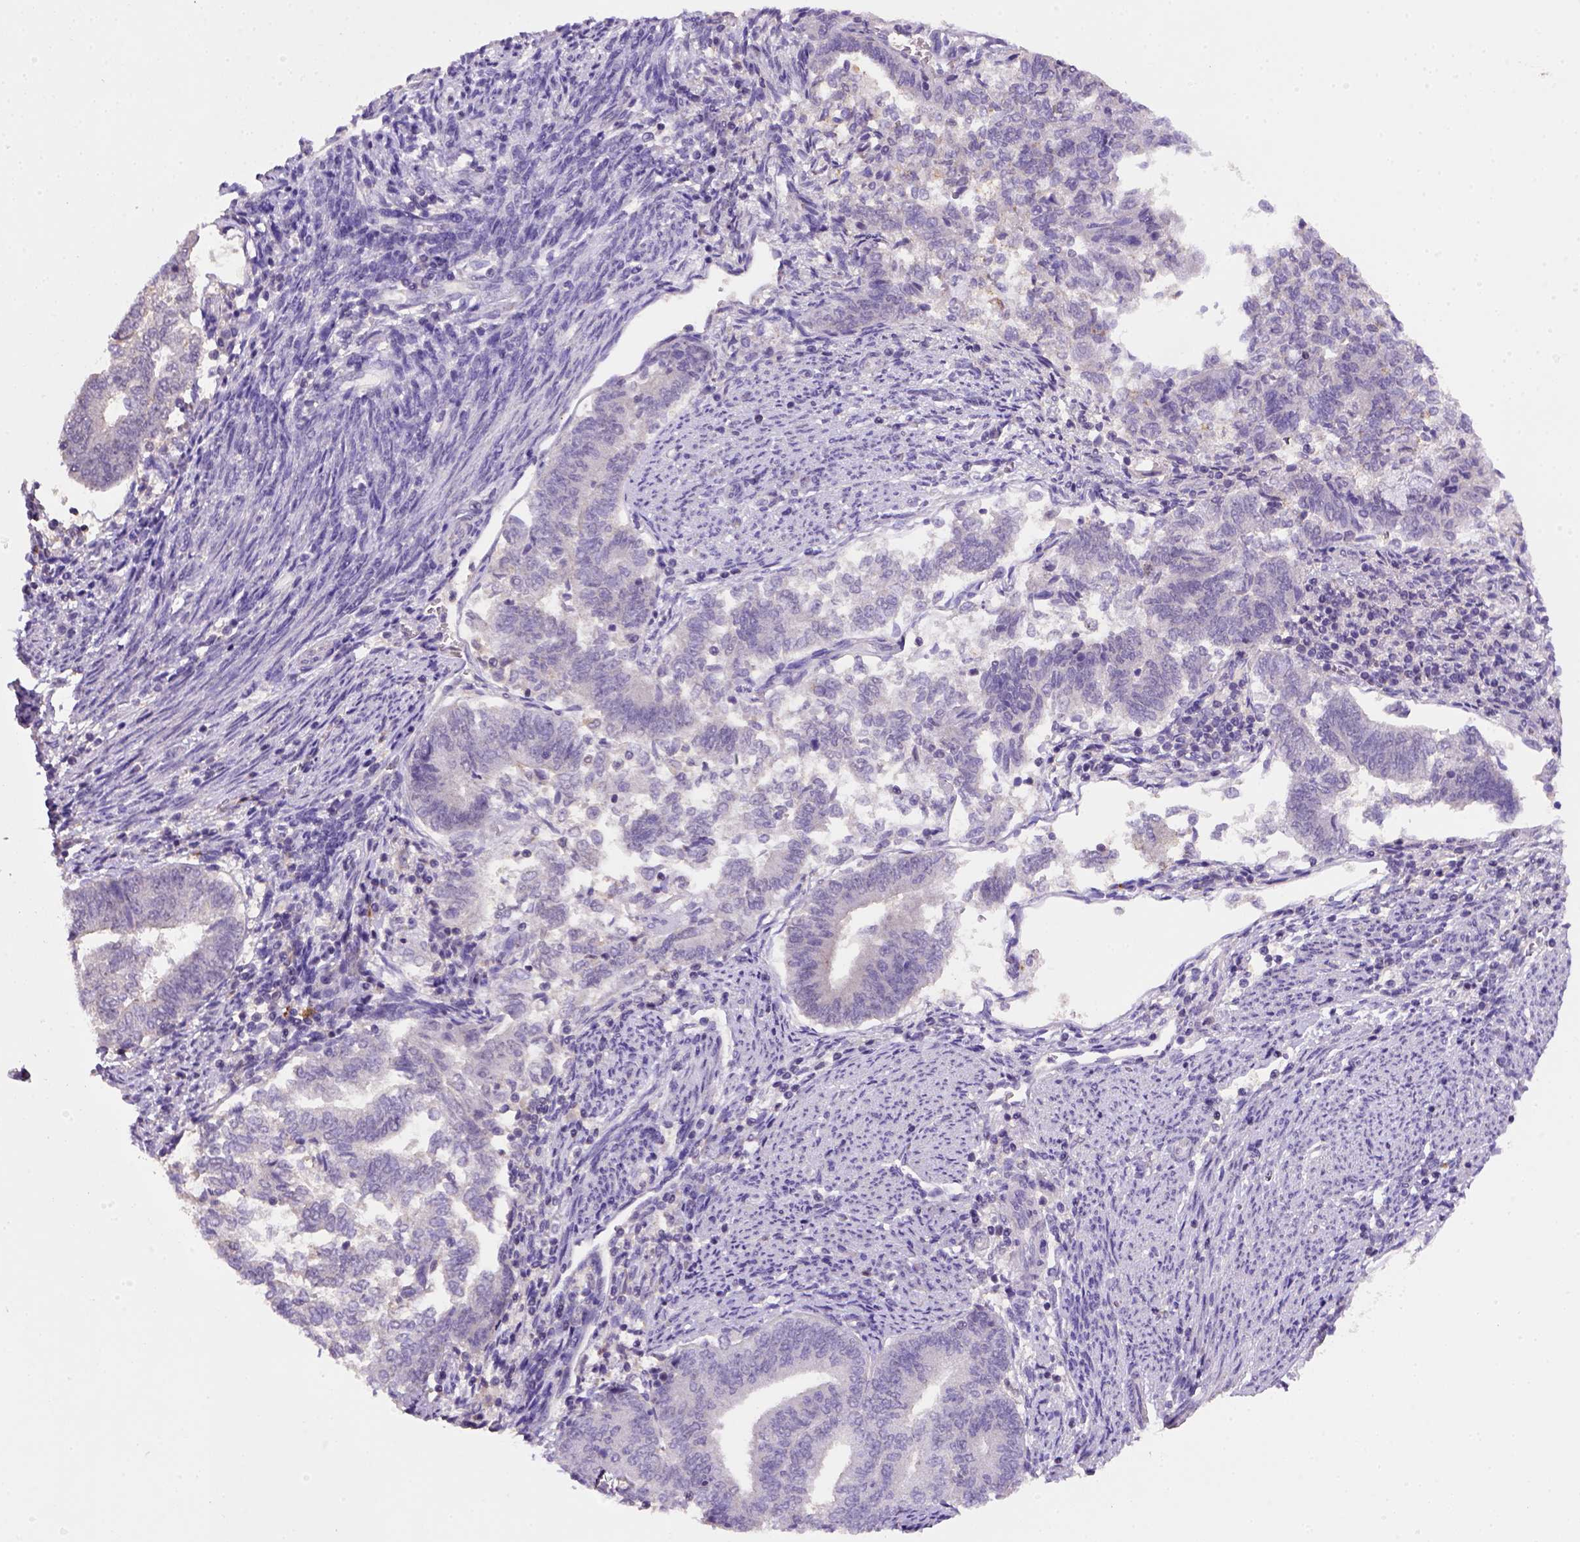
{"staining": {"intensity": "weak", "quantity": "25%-75%", "location": "cytoplasmic/membranous,nuclear"}, "tissue": "endometrial cancer", "cell_type": "Tumor cells", "image_type": "cancer", "snomed": [{"axis": "morphology", "description": "Adenocarcinoma, NOS"}, {"axis": "topography", "description": "Endometrium"}], "caption": "Immunohistochemical staining of human endometrial cancer (adenocarcinoma) displays weak cytoplasmic/membranous and nuclear protein positivity in approximately 25%-75% of tumor cells.", "gene": "SCML4", "patient": {"sex": "female", "age": 65}}